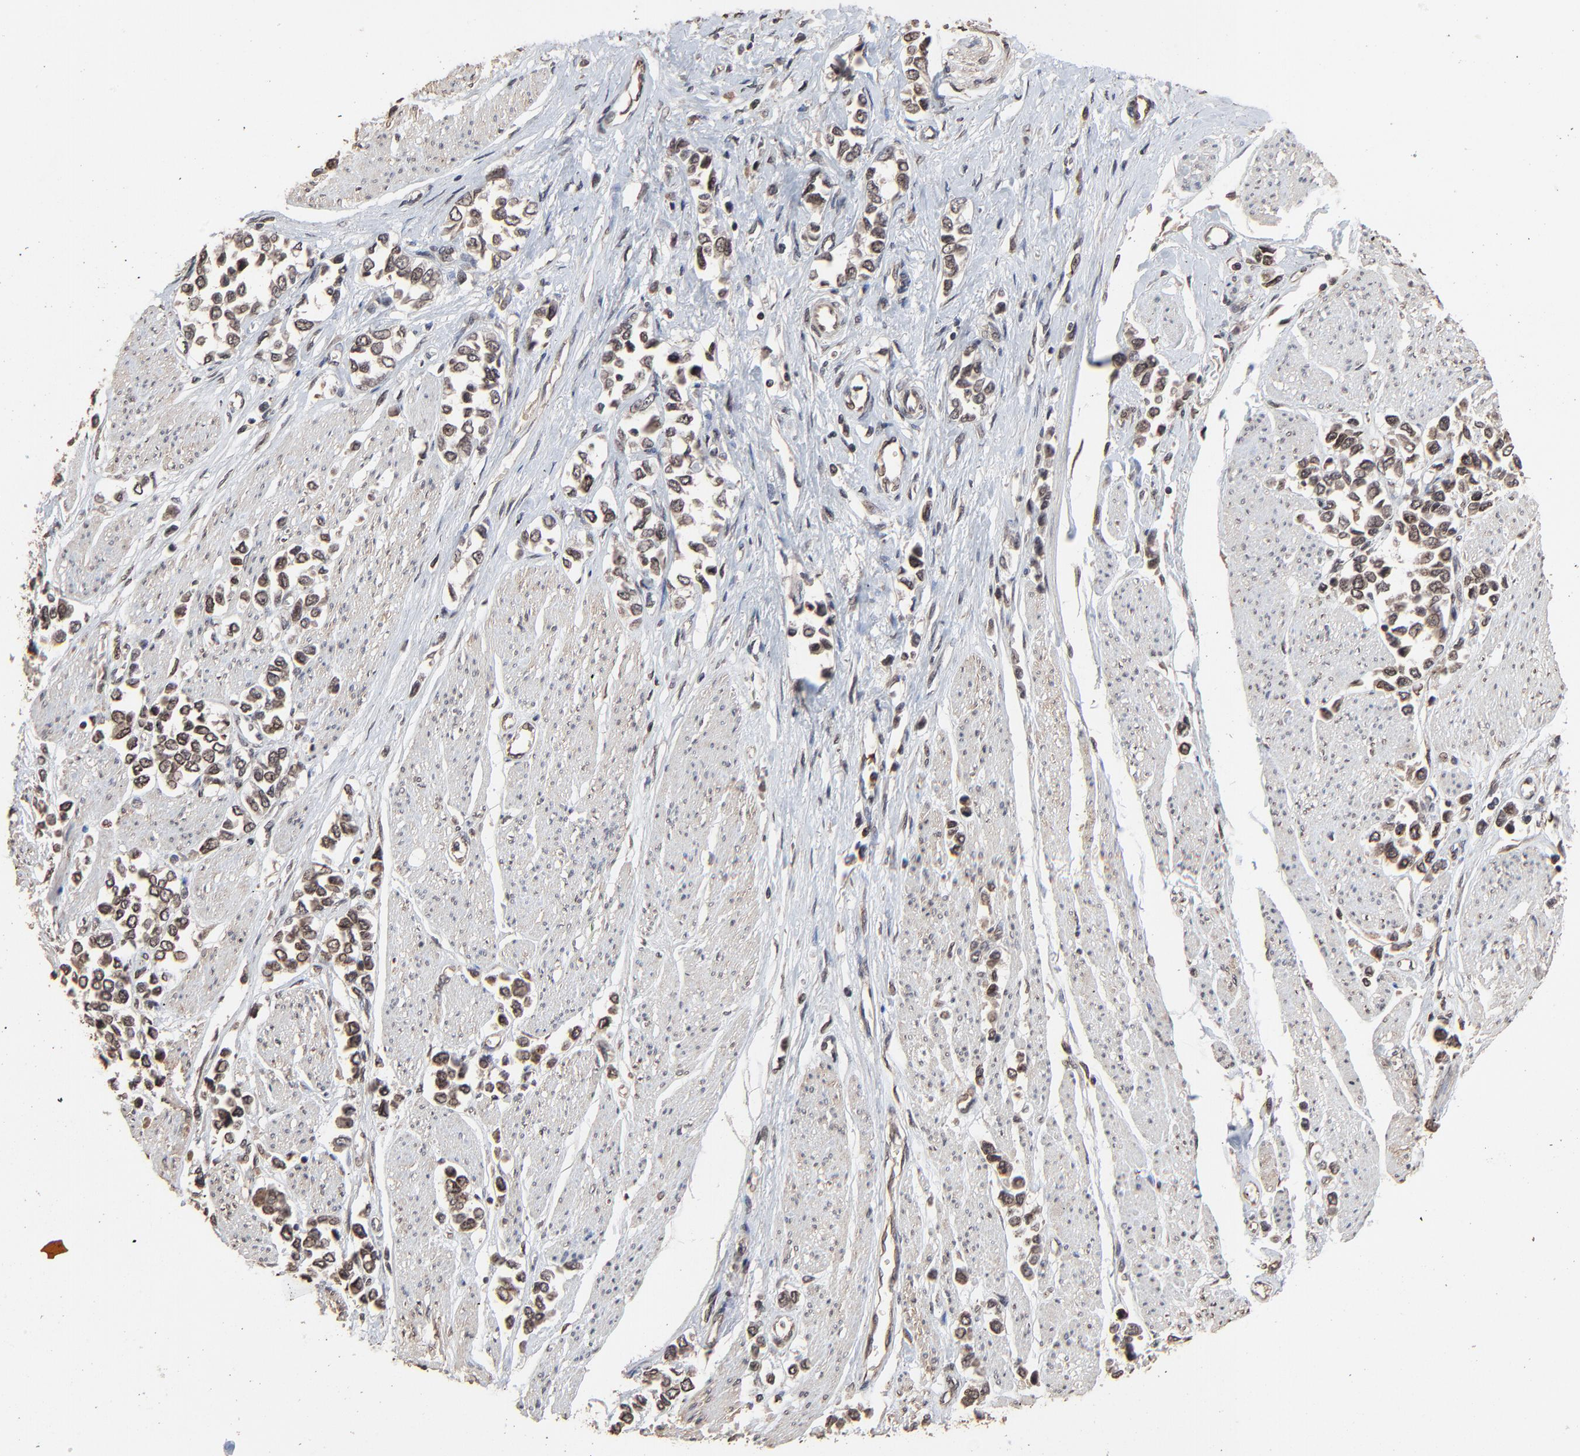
{"staining": {"intensity": "moderate", "quantity": ">75%", "location": "cytoplasmic/membranous,nuclear"}, "tissue": "stomach cancer", "cell_type": "Tumor cells", "image_type": "cancer", "snomed": [{"axis": "morphology", "description": "Adenocarcinoma, NOS"}, {"axis": "topography", "description": "Stomach, upper"}], "caption": "Adenocarcinoma (stomach) tissue reveals moderate cytoplasmic/membranous and nuclear positivity in approximately >75% of tumor cells, visualized by immunohistochemistry.", "gene": "FAM227A", "patient": {"sex": "male", "age": 76}}